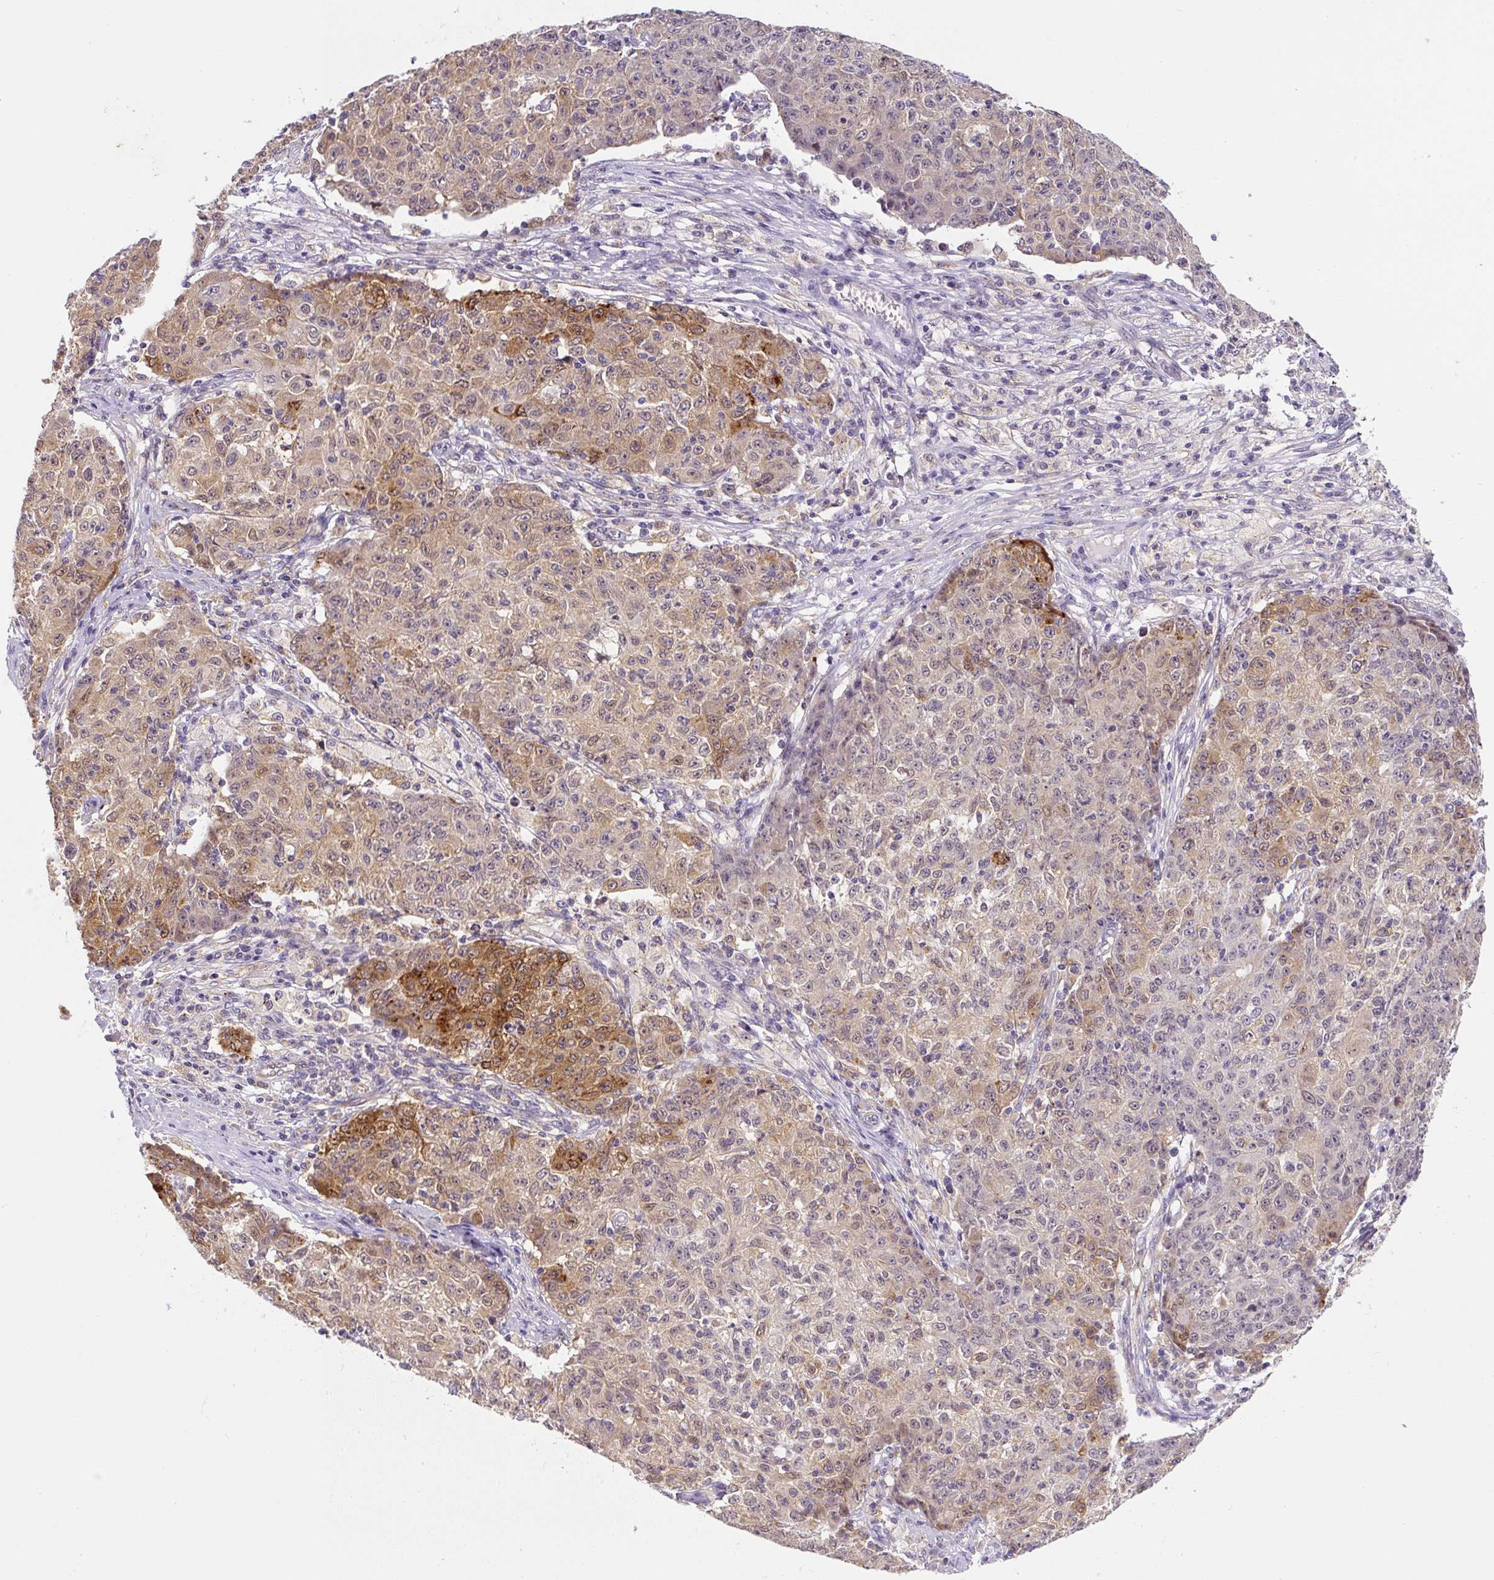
{"staining": {"intensity": "moderate", "quantity": "25%-75%", "location": "cytoplasmic/membranous,nuclear"}, "tissue": "ovarian cancer", "cell_type": "Tumor cells", "image_type": "cancer", "snomed": [{"axis": "morphology", "description": "Carcinoma, endometroid"}, {"axis": "topography", "description": "Ovary"}], "caption": "A brown stain highlights moderate cytoplasmic/membranous and nuclear positivity of a protein in human ovarian cancer tumor cells.", "gene": "PLA2G4A", "patient": {"sex": "female", "age": 42}}